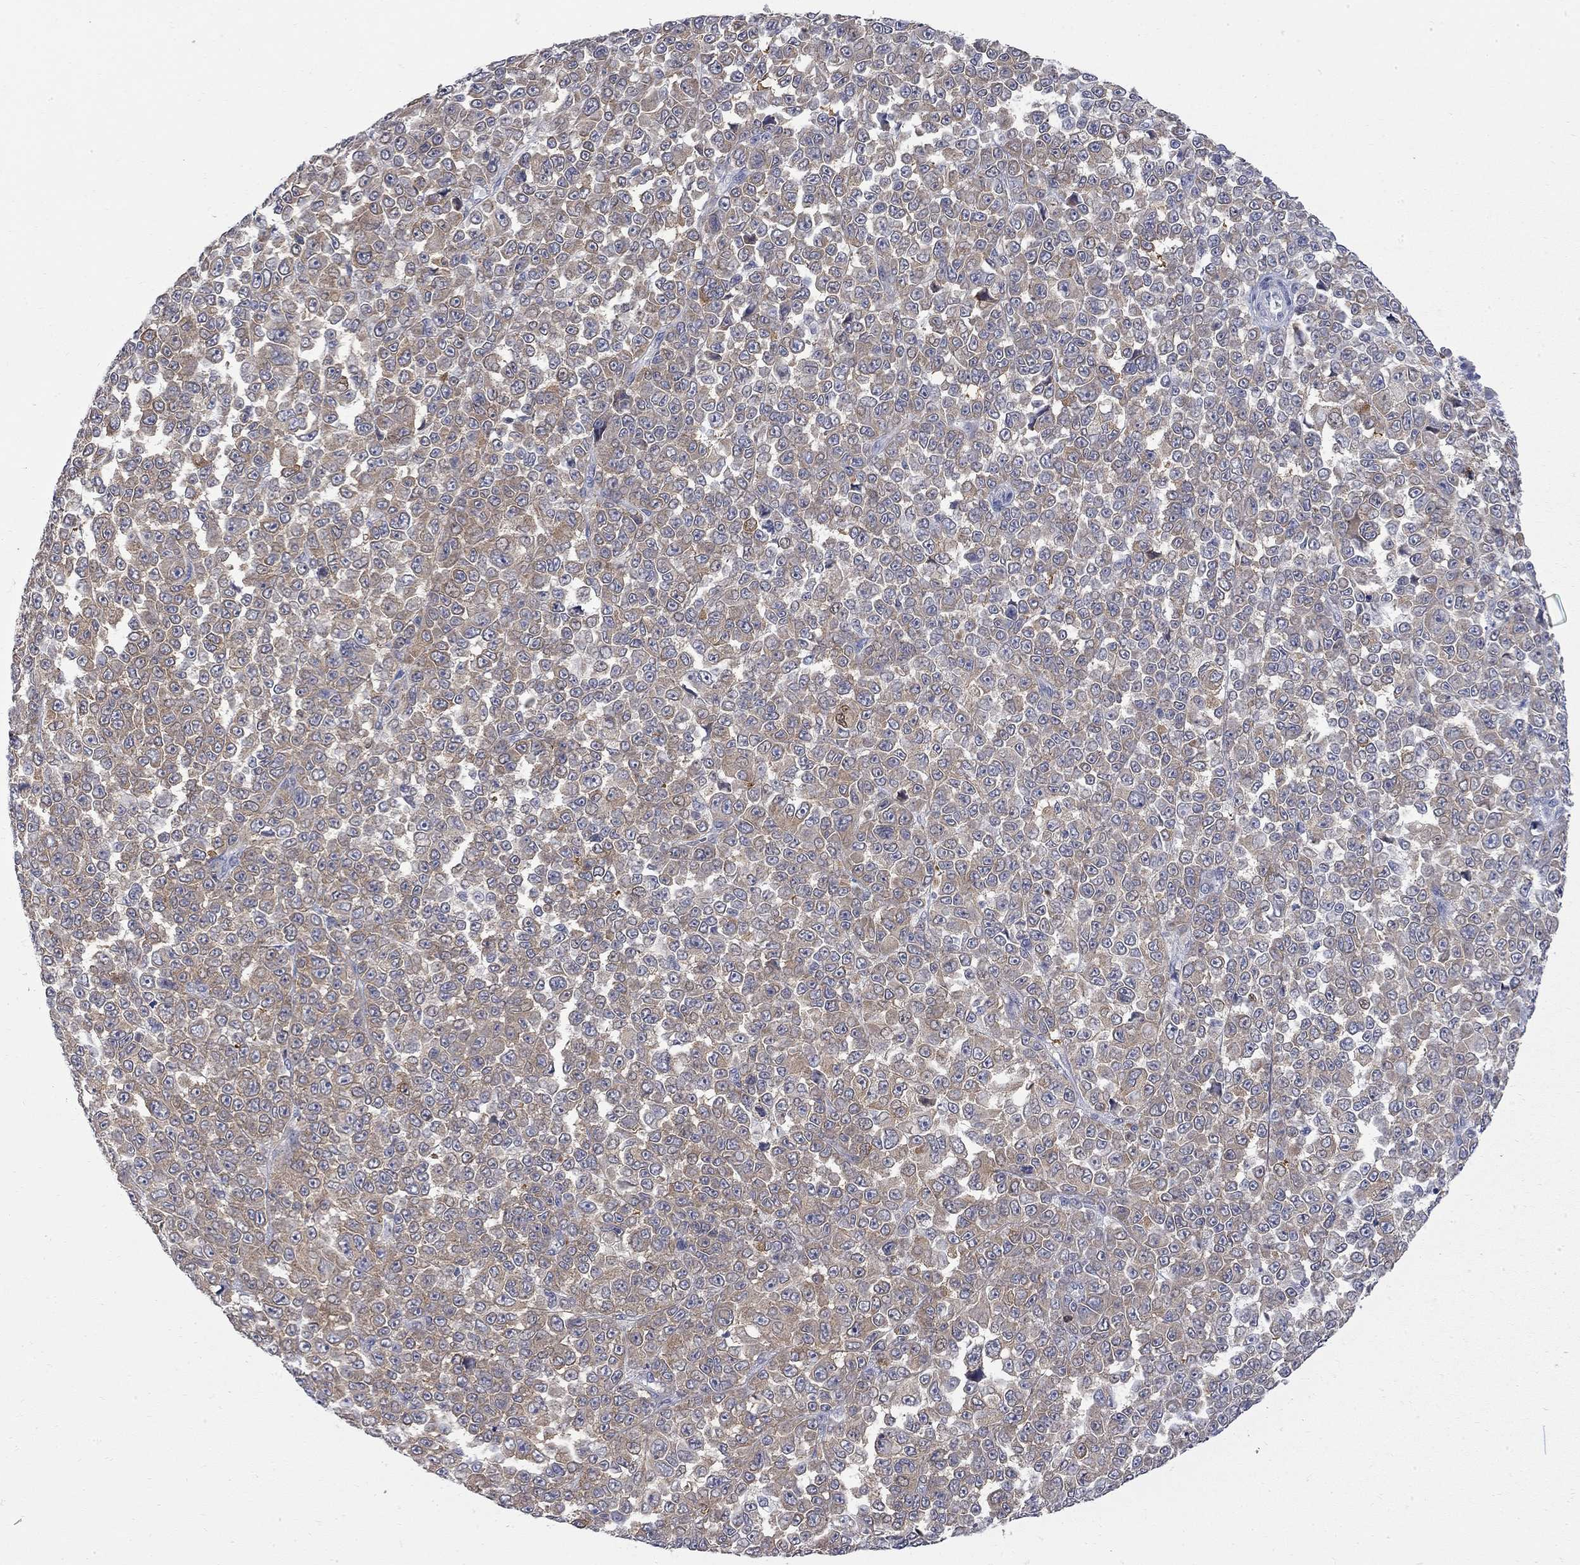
{"staining": {"intensity": "weak", "quantity": ">75%", "location": "cytoplasmic/membranous"}, "tissue": "melanoma", "cell_type": "Tumor cells", "image_type": "cancer", "snomed": [{"axis": "morphology", "description": "Malignant melanoma, NOS"}, {"axis": "topography", "description": "Skin"}], "caption": "Immunohistochemistry micrograph of melanoma stained for a protein (brown), which exhibits low levels of weak cytoplasmic/membranous staining in approximately >75% of tumor cells.", "gene": "GALNT8", "patient": {"sex": "female", "age": 95}}